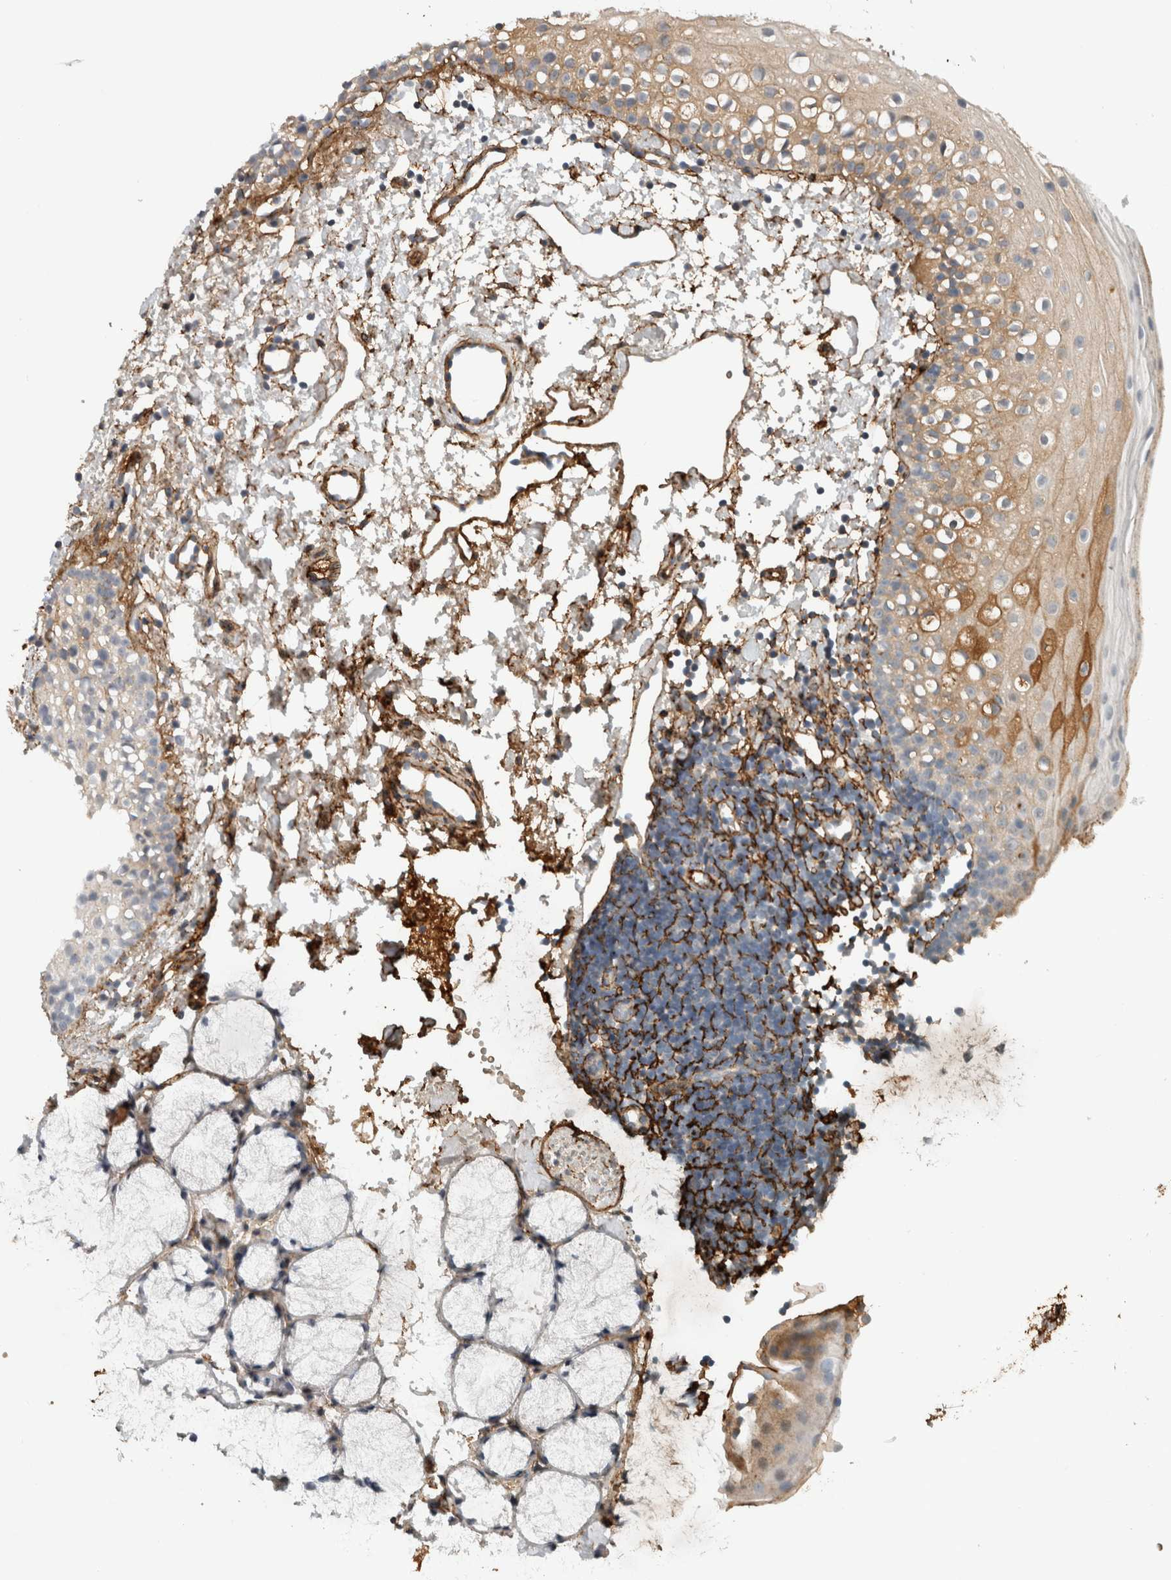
{"staining": {"intensity": "moderate", "quantity": "<25%", "location": "cytoplasmic/membranous"}, "tissue": "oral mucosa", "cell_type": "Squamous epithelial cells", "image_type": "normal", "snomed": [{"axis": "morphology", "description": "Normal tissue, NOS"}, {"axis": "topography", "description": "Oral tissue"}], "caption": "Protein positivity by IHC demonstrates moderate cytoplasmic/membranous staining in approximately <25% of squamous epithelial cells in unremarkable oral mucosa. Using DAB (brown) and hematoxylin (blue) stains, captured at high magnification using brightfield microscopy.", "gene": "FN1", "patient": {"sex": "male", "age": 28}}